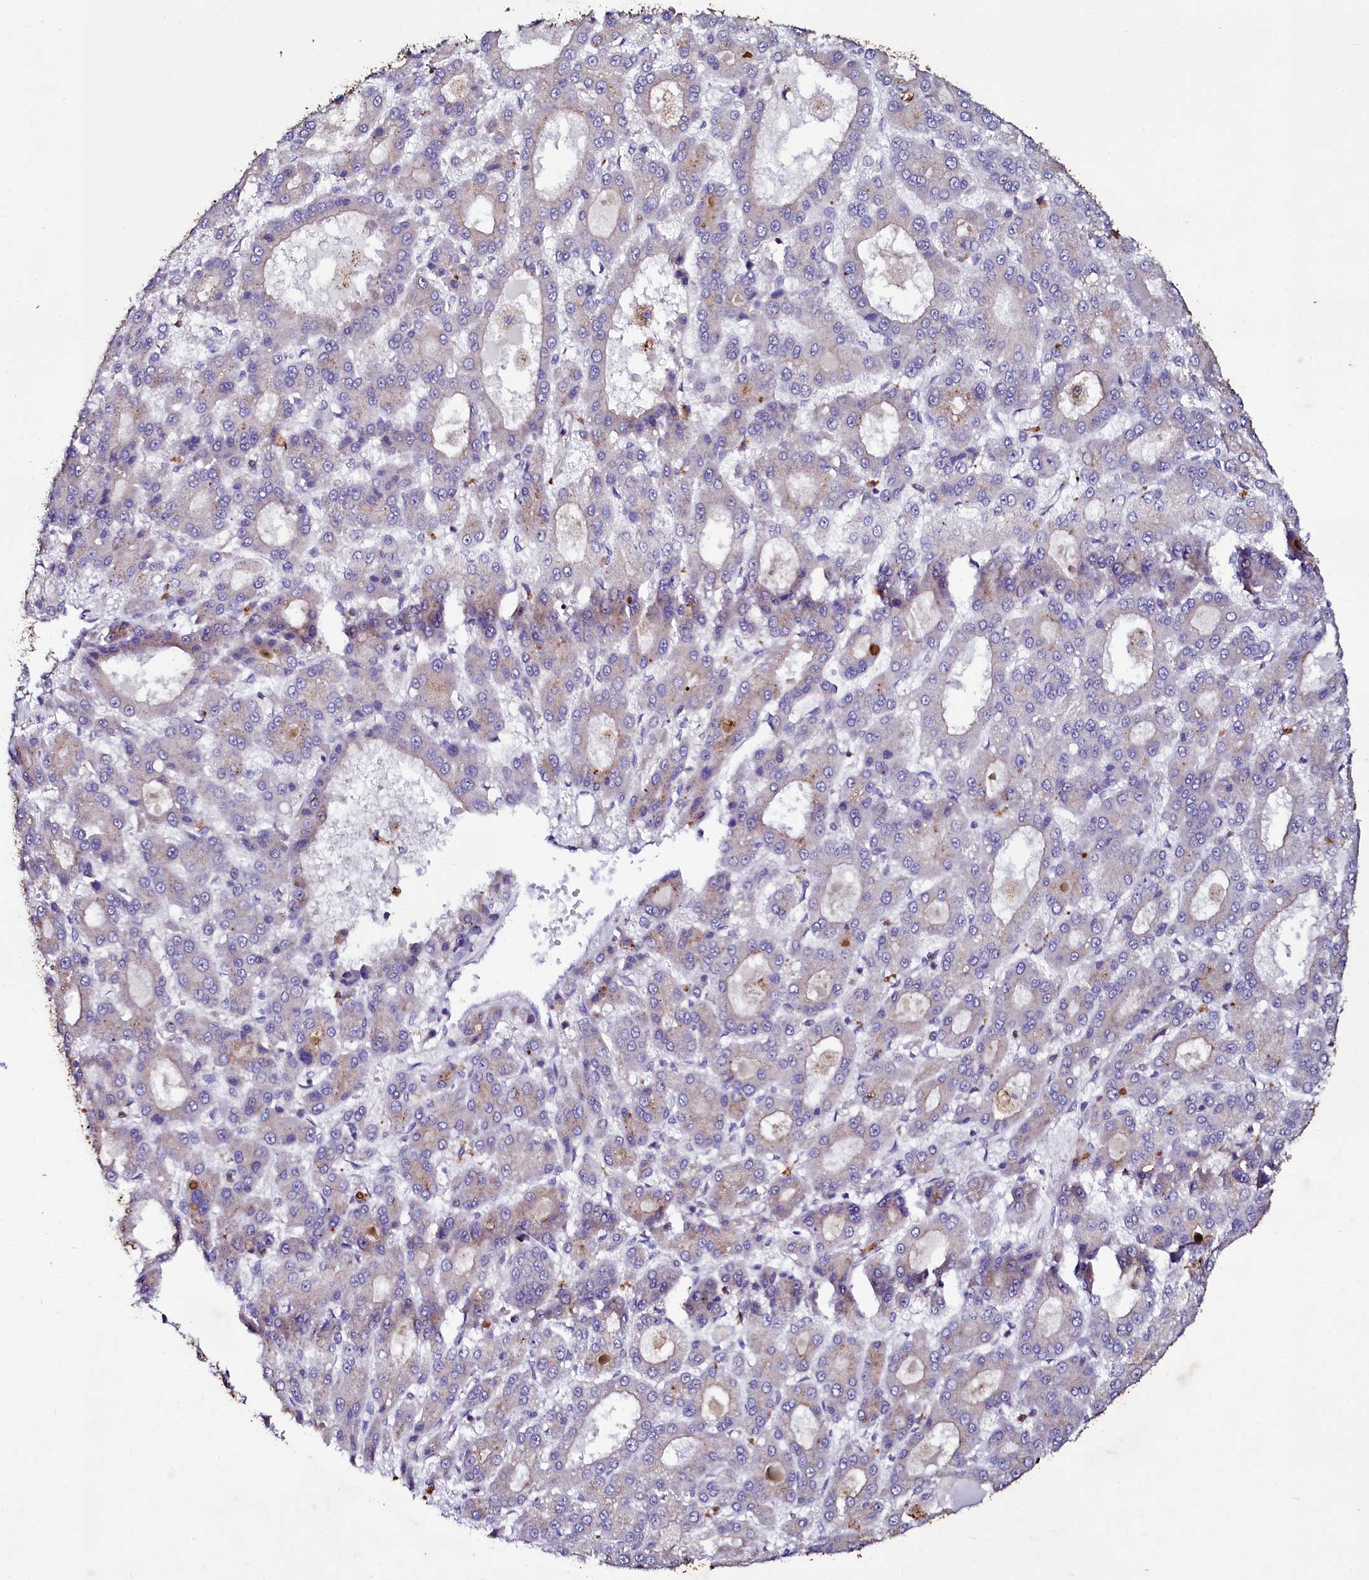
{"staining": {"intensity": "negative", "quantity": "none", "location": "none"}, "tissue": "liver cancer", "cell_type": "Tumor cells", "image_type": "cancer", "snomed": [{"axis": "morphology", "description": "Carcinoma, Hepatocellular, NOS"}, {"axis": "topography", "description": "Liver"}], "caption": "Liver cancer (hepatocellular carcinoma) was stained to show a protein in brown. There is no significant staining in tumor cells. (DAB IHC with hematoxylin counter stain).", "gene": "SELENOT", "patient": {"sex": "male", "age": 70}}